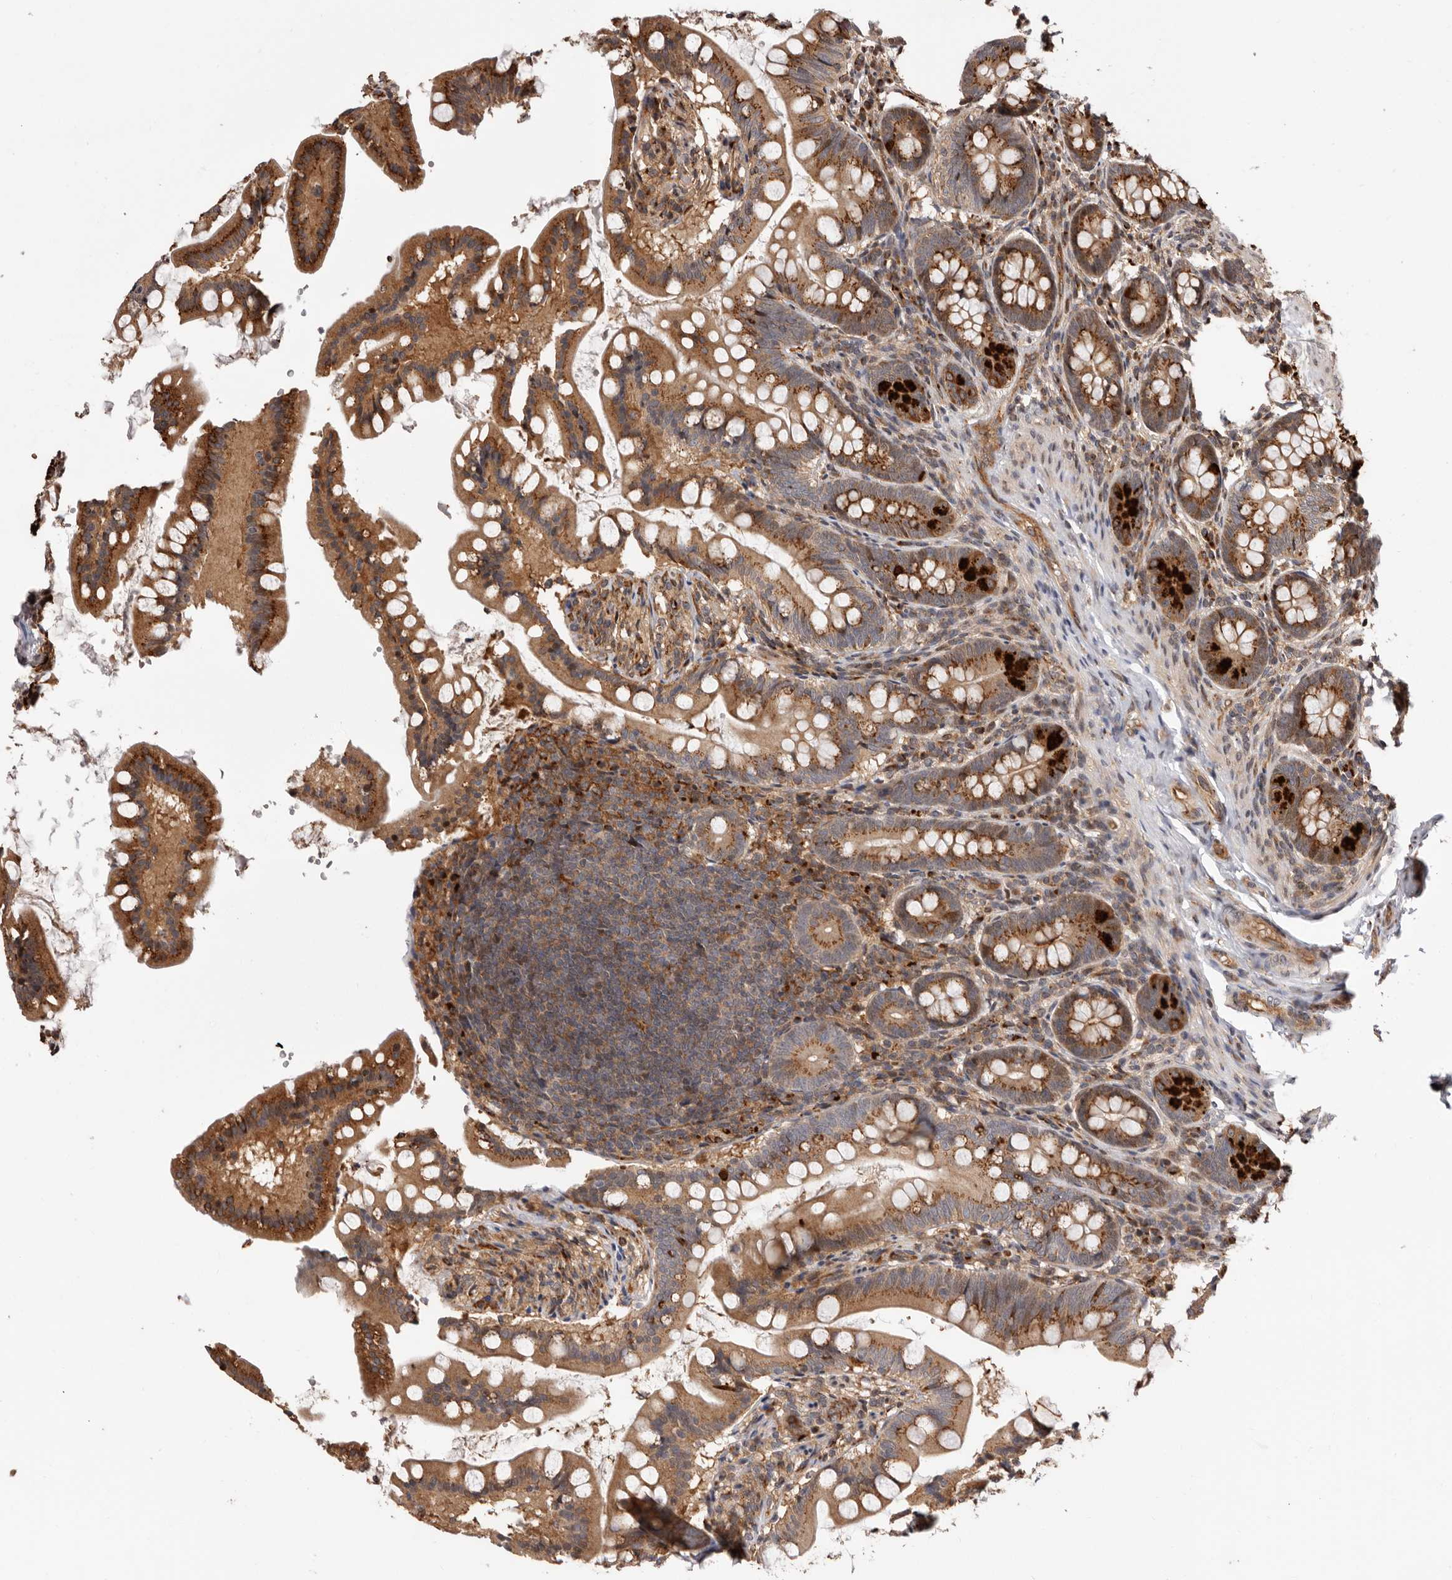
{"staining": {"intensity": "strong", "quantity": ">75%", "location": "cytoplasmic/membranous"}, "tissue": "small intestine", "cell_type": "Glandular cells", "image_type": "normal", "snomed": [{"axis": "morphology", "description": "Normal tissue, NOS"}, {"axis": "topography", "description": "Small intestine"}], "caption": "This is an image of immunohistochemistry staining of unremarkable small intestine, which shows strong positivity in the cytoplasmic/membranous of glandular cells.", "gene": "GPR27", "patient": {"sex": "male", "age": 7}}